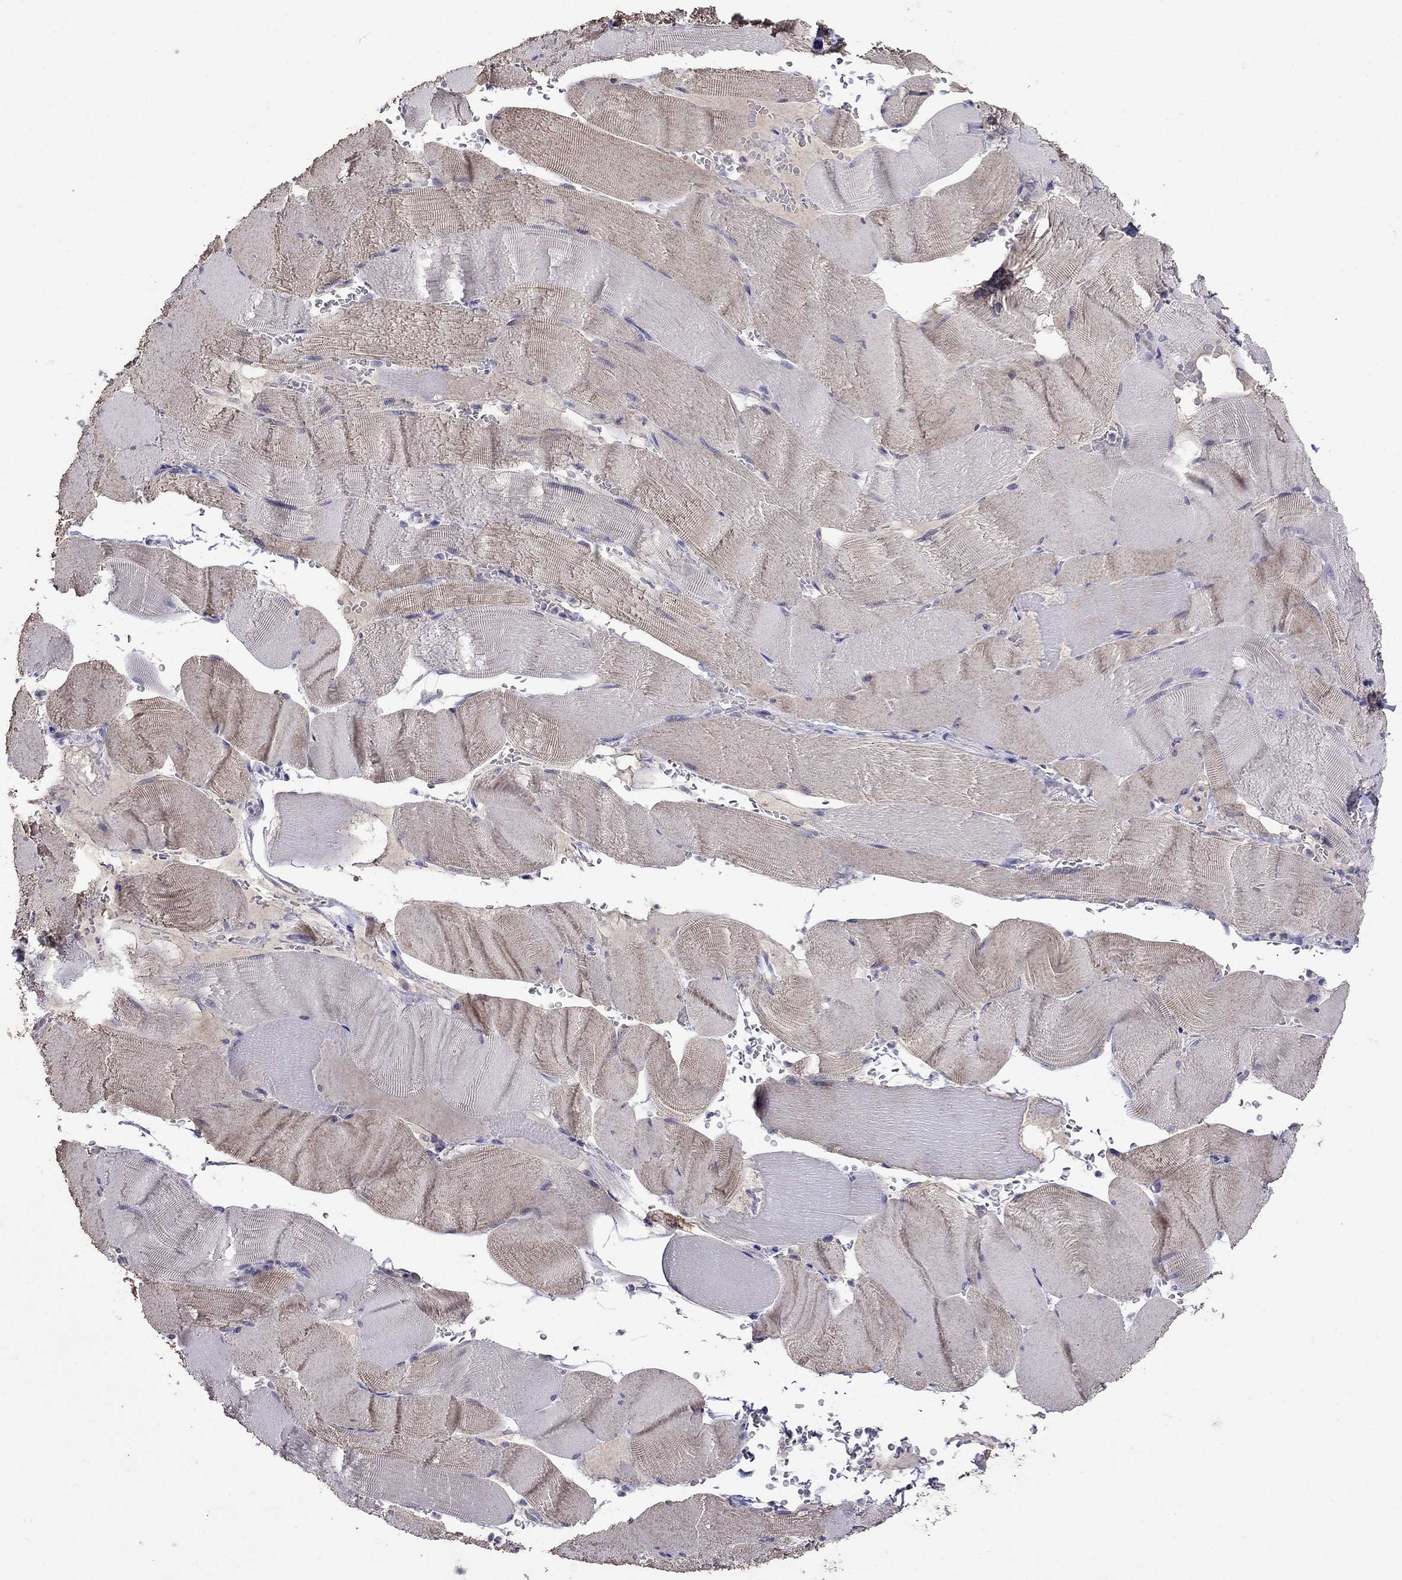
{"staining": {"intensity": "negative", "quantity": "none", "location": "none"}, "tissue": "skeletal muscle", "cell_type": "Myocytes", "image_type": "normal", "snomed": [{"axis": "morphology", "description": "Normal tissue, NOS"}, {"axis": "topography", "description": "Skeletal muscle"}], "caption": "IHC photomicrograph of normal human skeletal muscle stained for a protein (brown), which shows no expression in myocytes.", "gene": "CD8B", "patient": {"sex": "male", "age": 56}}